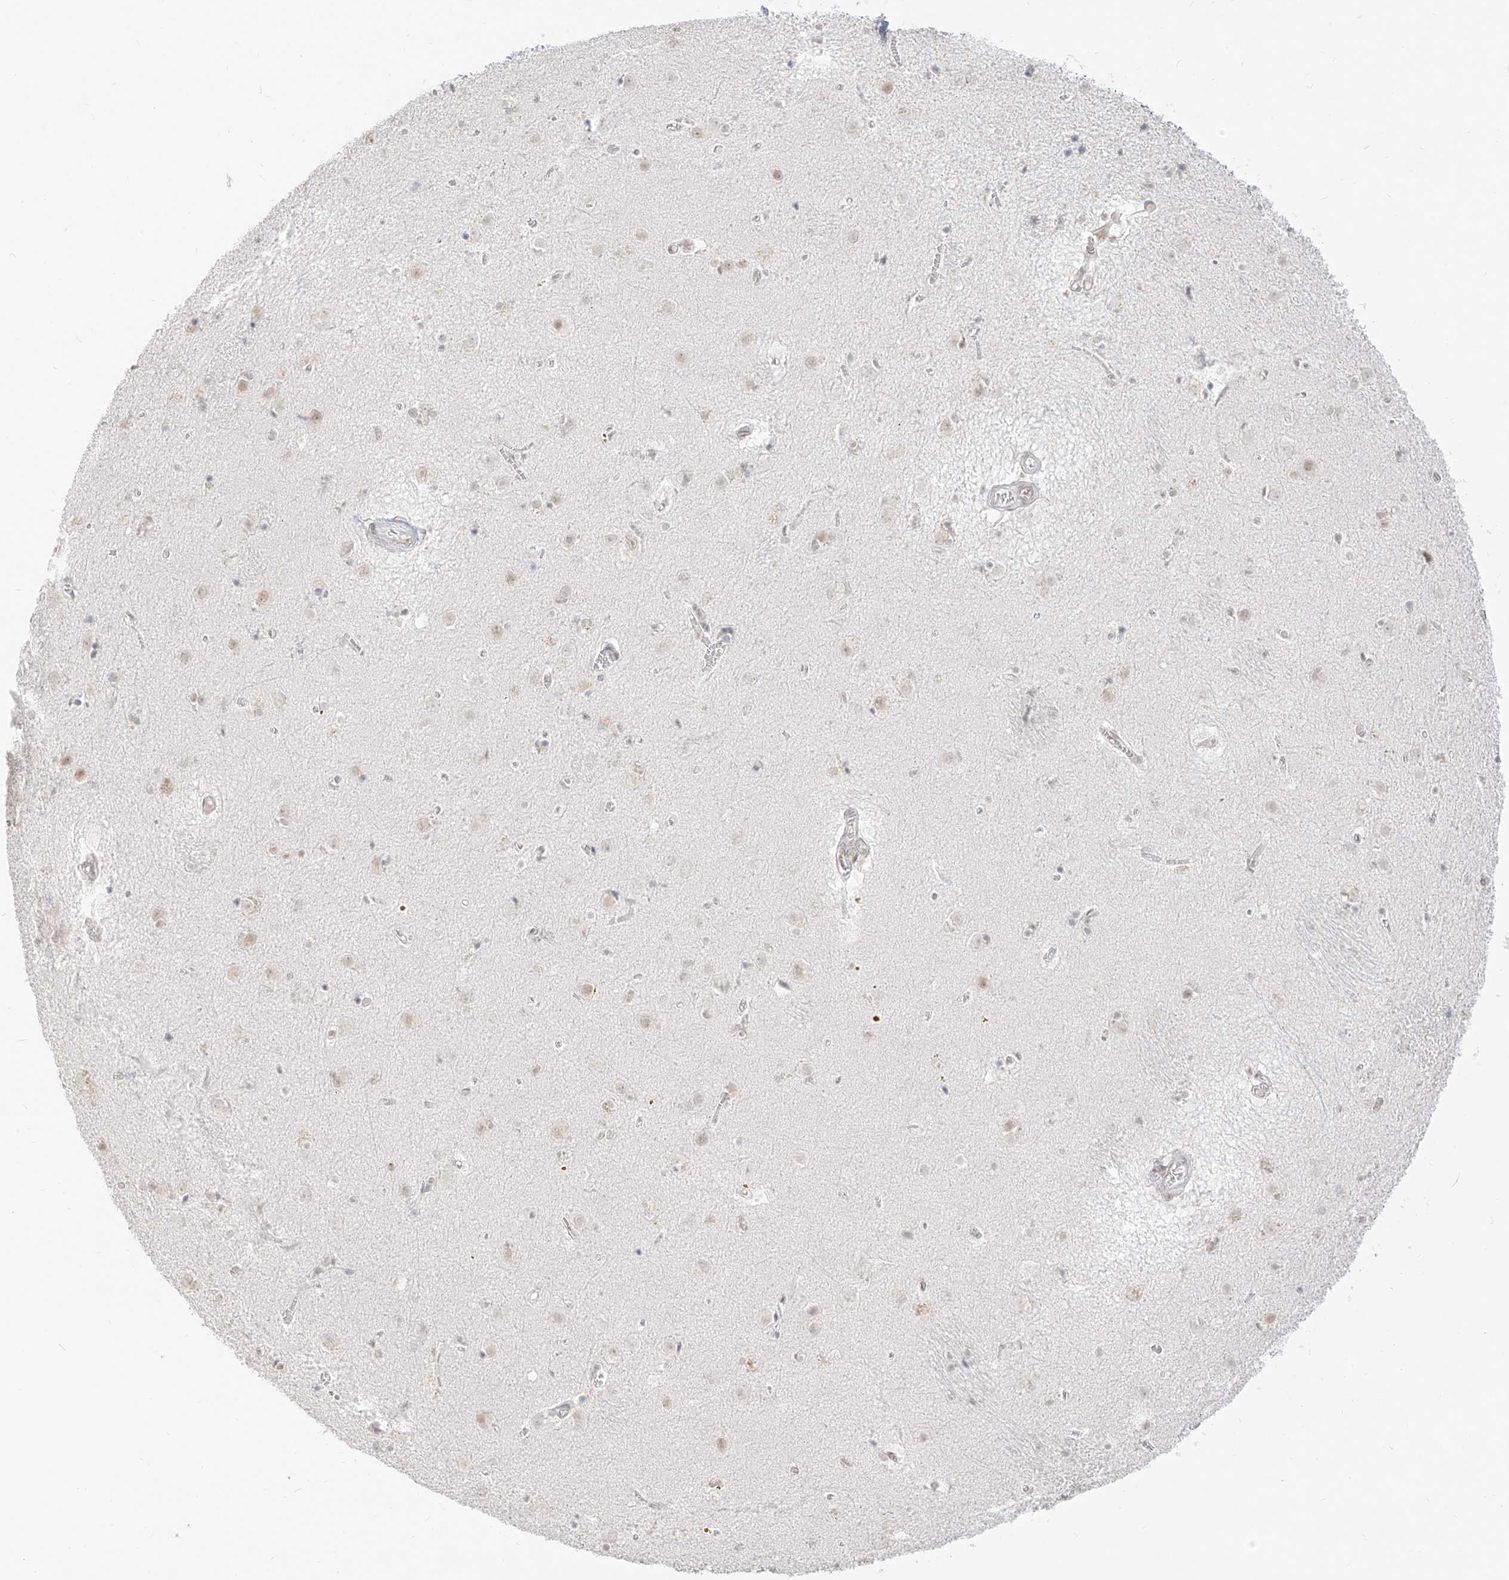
{"staining": {"intensity": "weak", "quantity": "<25%", "location": "nuclear"}, "tissue": "caudate", "cell_type": "Glial cells", "image_type": "normal", "snomed": [{"axis": "morphology", "description": "Normal tissue, NOS"}, {"axis": "topography", "description": "Lateral ventricle wall"}], "caption": "A micrograph of caudate stained for a protein displays no brown staining in glial cells.", "gene": "SUPT5H", "patient": {"sex": "male", "age": 70}}